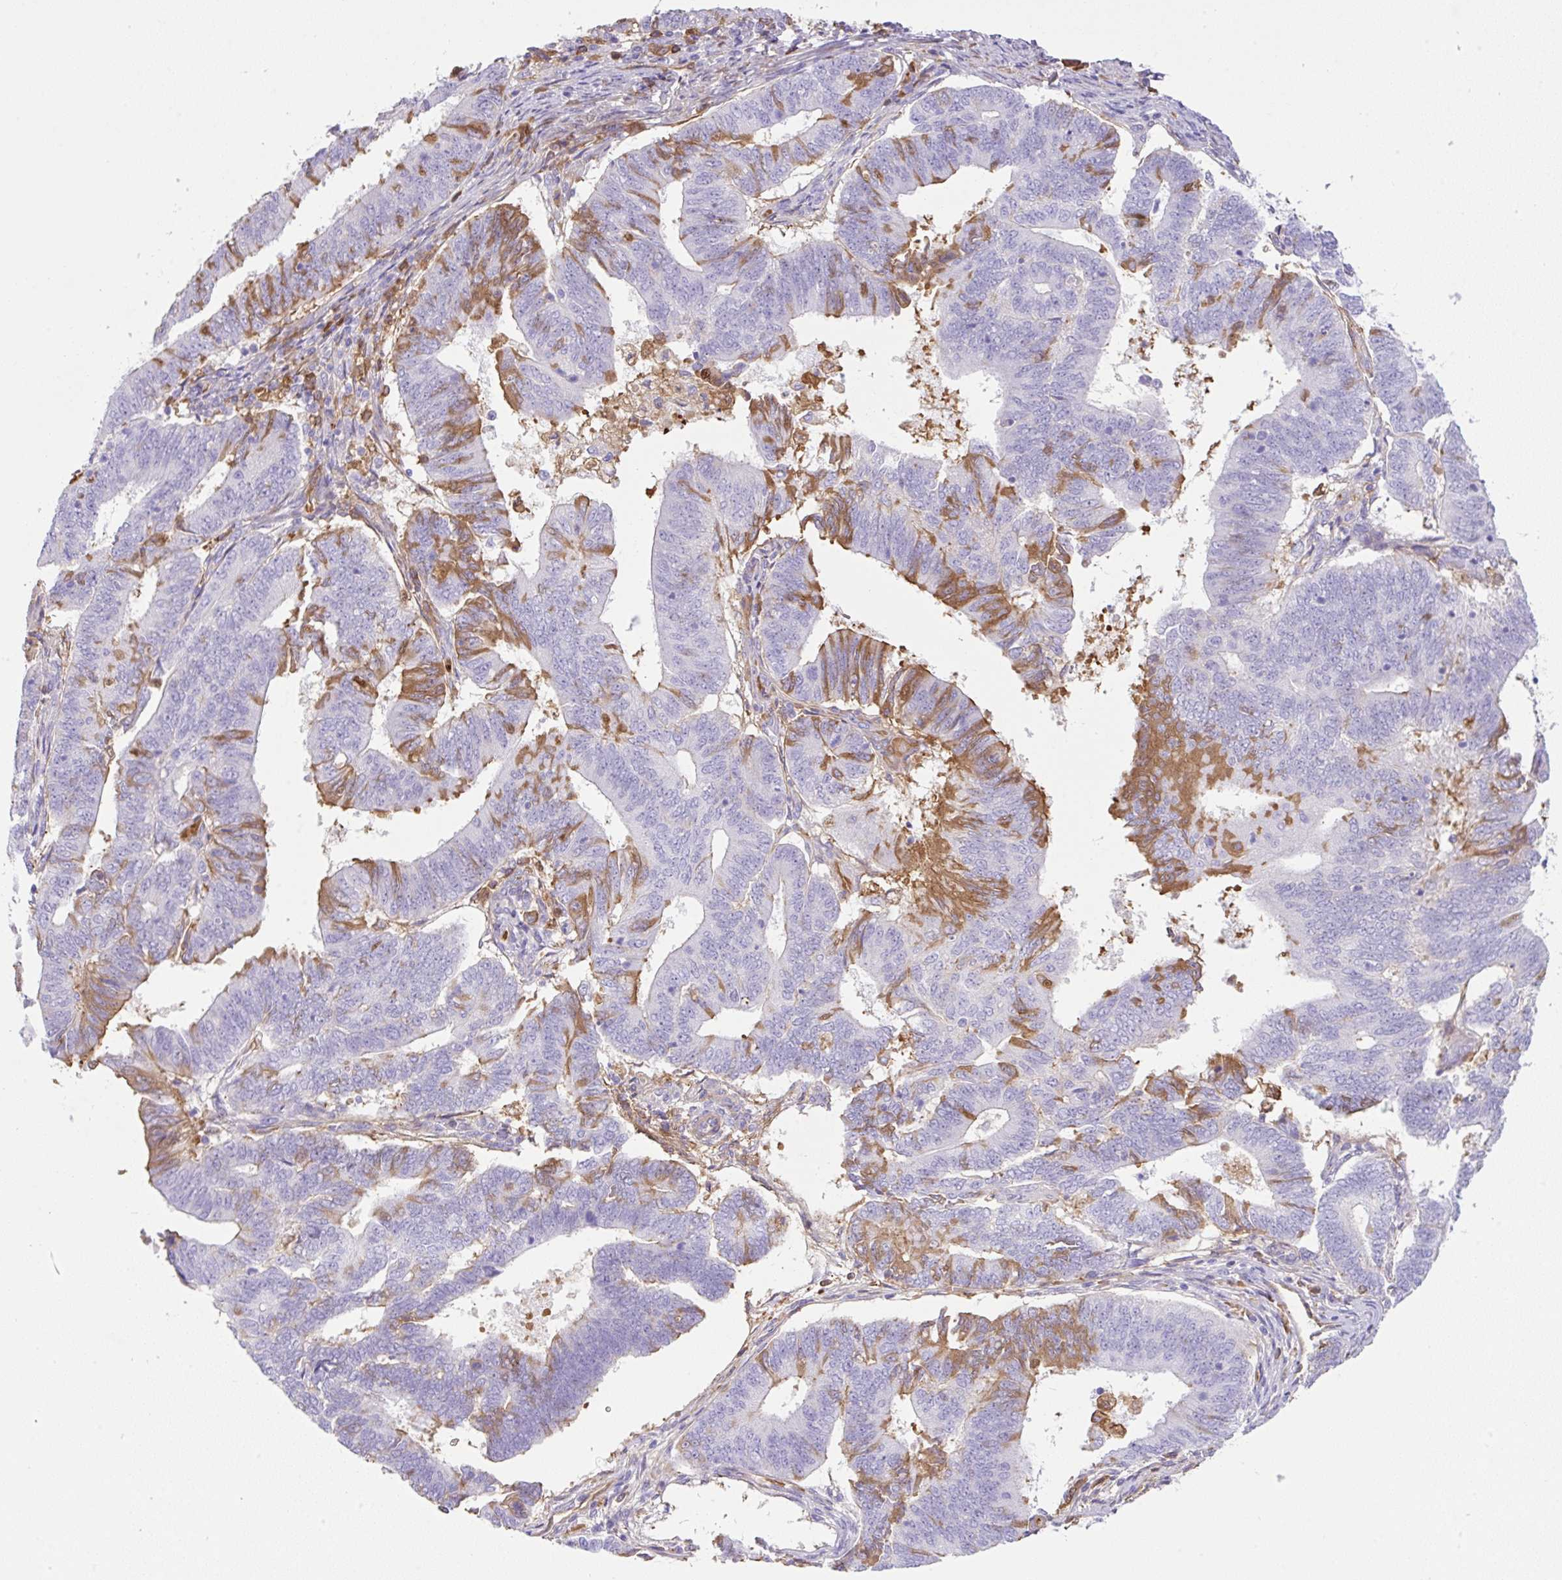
{"staining": {"intensity": "moderate", "quantity": "<25%", "location": "cytoplasmic/membranous"}, "tissue": "endometrial cancer", "cell_type": "Tumor cells", "image_type": "cancer", "snomed": [{"axis": "morphology", "description": "Adenocarcinoma, NOS"}, {"axis": "topography", "description": "Endometrium"}], "caption": "Immunohistochemistry (IHC) micrograph of neoplastic tissue: endometrial adenocarcinoma stained using immunohistochemistry displays low levels of moderate protein expression localized specifically in the cytoplasmic/membranous of tumor cells, appearing as a cytoplasmic/membranous brown color.", "gene": "TDRD15", "patient": {"sex": "female", "age": 70}}